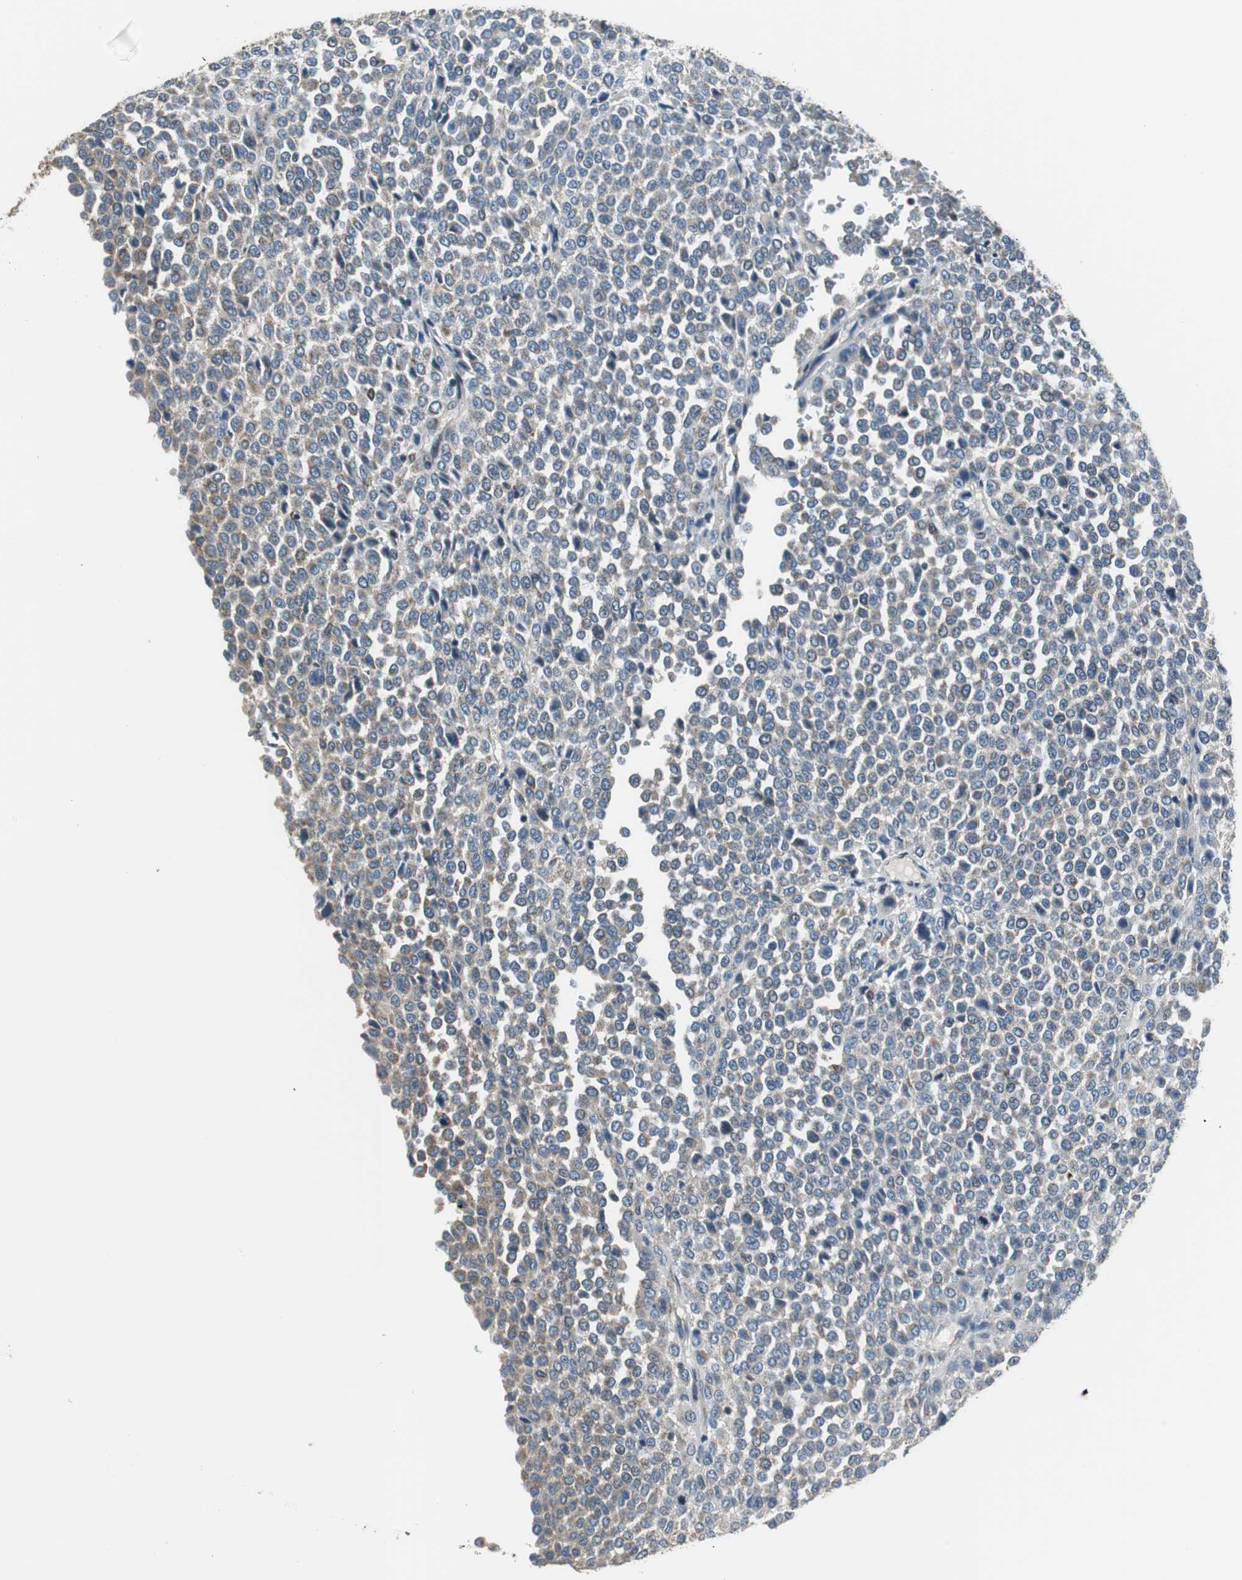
{"staining": {"intensity": "weak", "quantity": "25%-75%", "location": "cytoplasmic/membranous"}, "tissue": "melanoma", "cell_type": "Tumor cells", "image_type": "cancer", "snomed": [{"axis": "morphology", "description": "Malignant melanoma, Metastatic site"}, {"axis": "topography", "description": "Pancreas"}], "caption": "The image exhibits a brown stain indicating the presence of a protein in the cytoplasmic/membranous of tumor cells in malignant melanoma (metastatic site). Using DAB (brown) and hematoxylin (blue) stains, captured at high magnification using brightfield microscopy.", "gene": "PI4KB", "patient": {"sex": "female", "age": 30}}